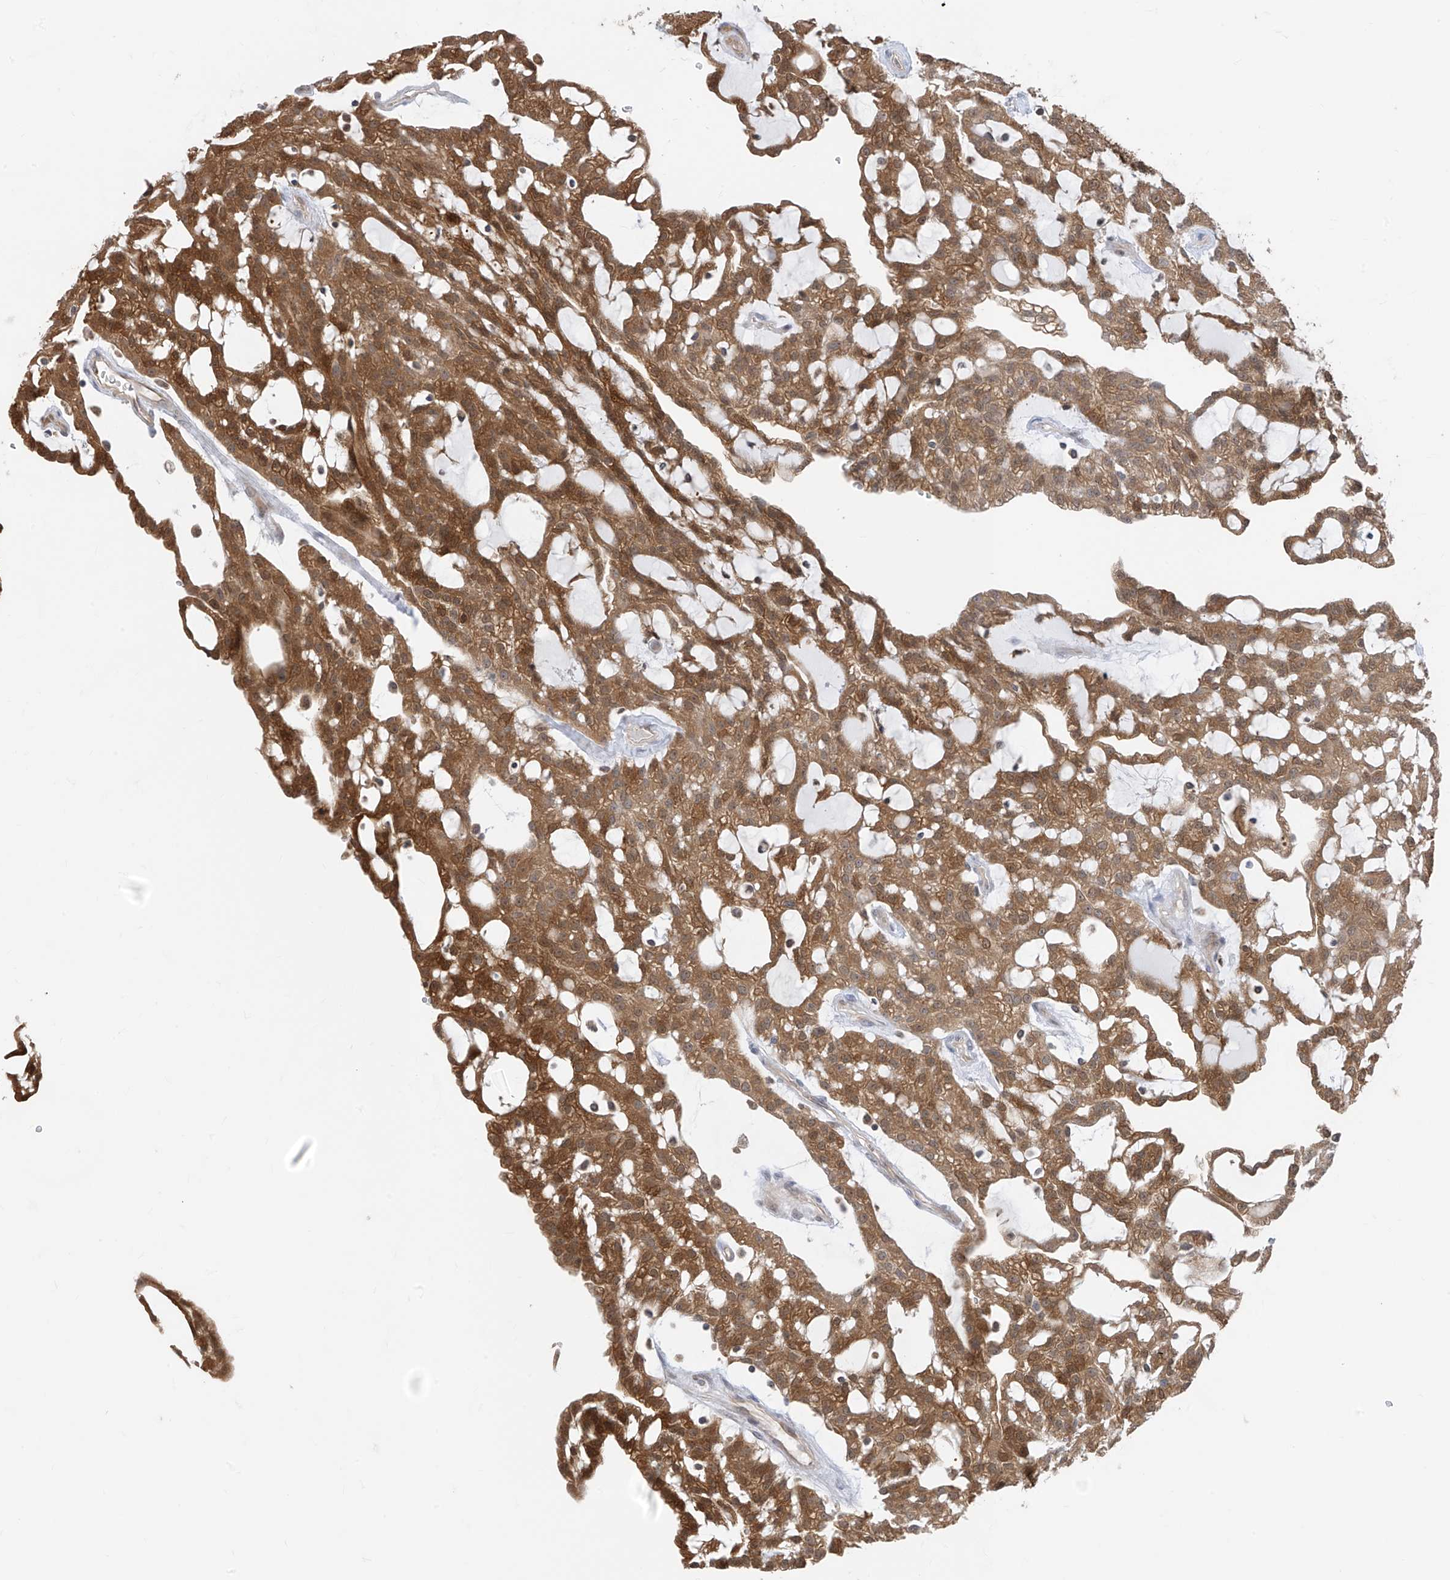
{"staining": {"intensity": "strong", "quantity": ">75%", "location": "cytoplasmic/membranous"}, "tissue": "renal cancer", "cell_type": "Tumor cells", "image_type": "cancer", "snomed": [{"axis": "morphology", "description": "Adenocarcinoma, NOS"}, {"axis": "topography", "description": "Kidney"}], "caption": "Renal adenocarcinoma stained for a protein (brown) exhibits strong cytoplasmic/membranous positive staining in about >75% of tumor cells.", "gene": "TTC38", "patient": {"sex": "male", "age": 63}}